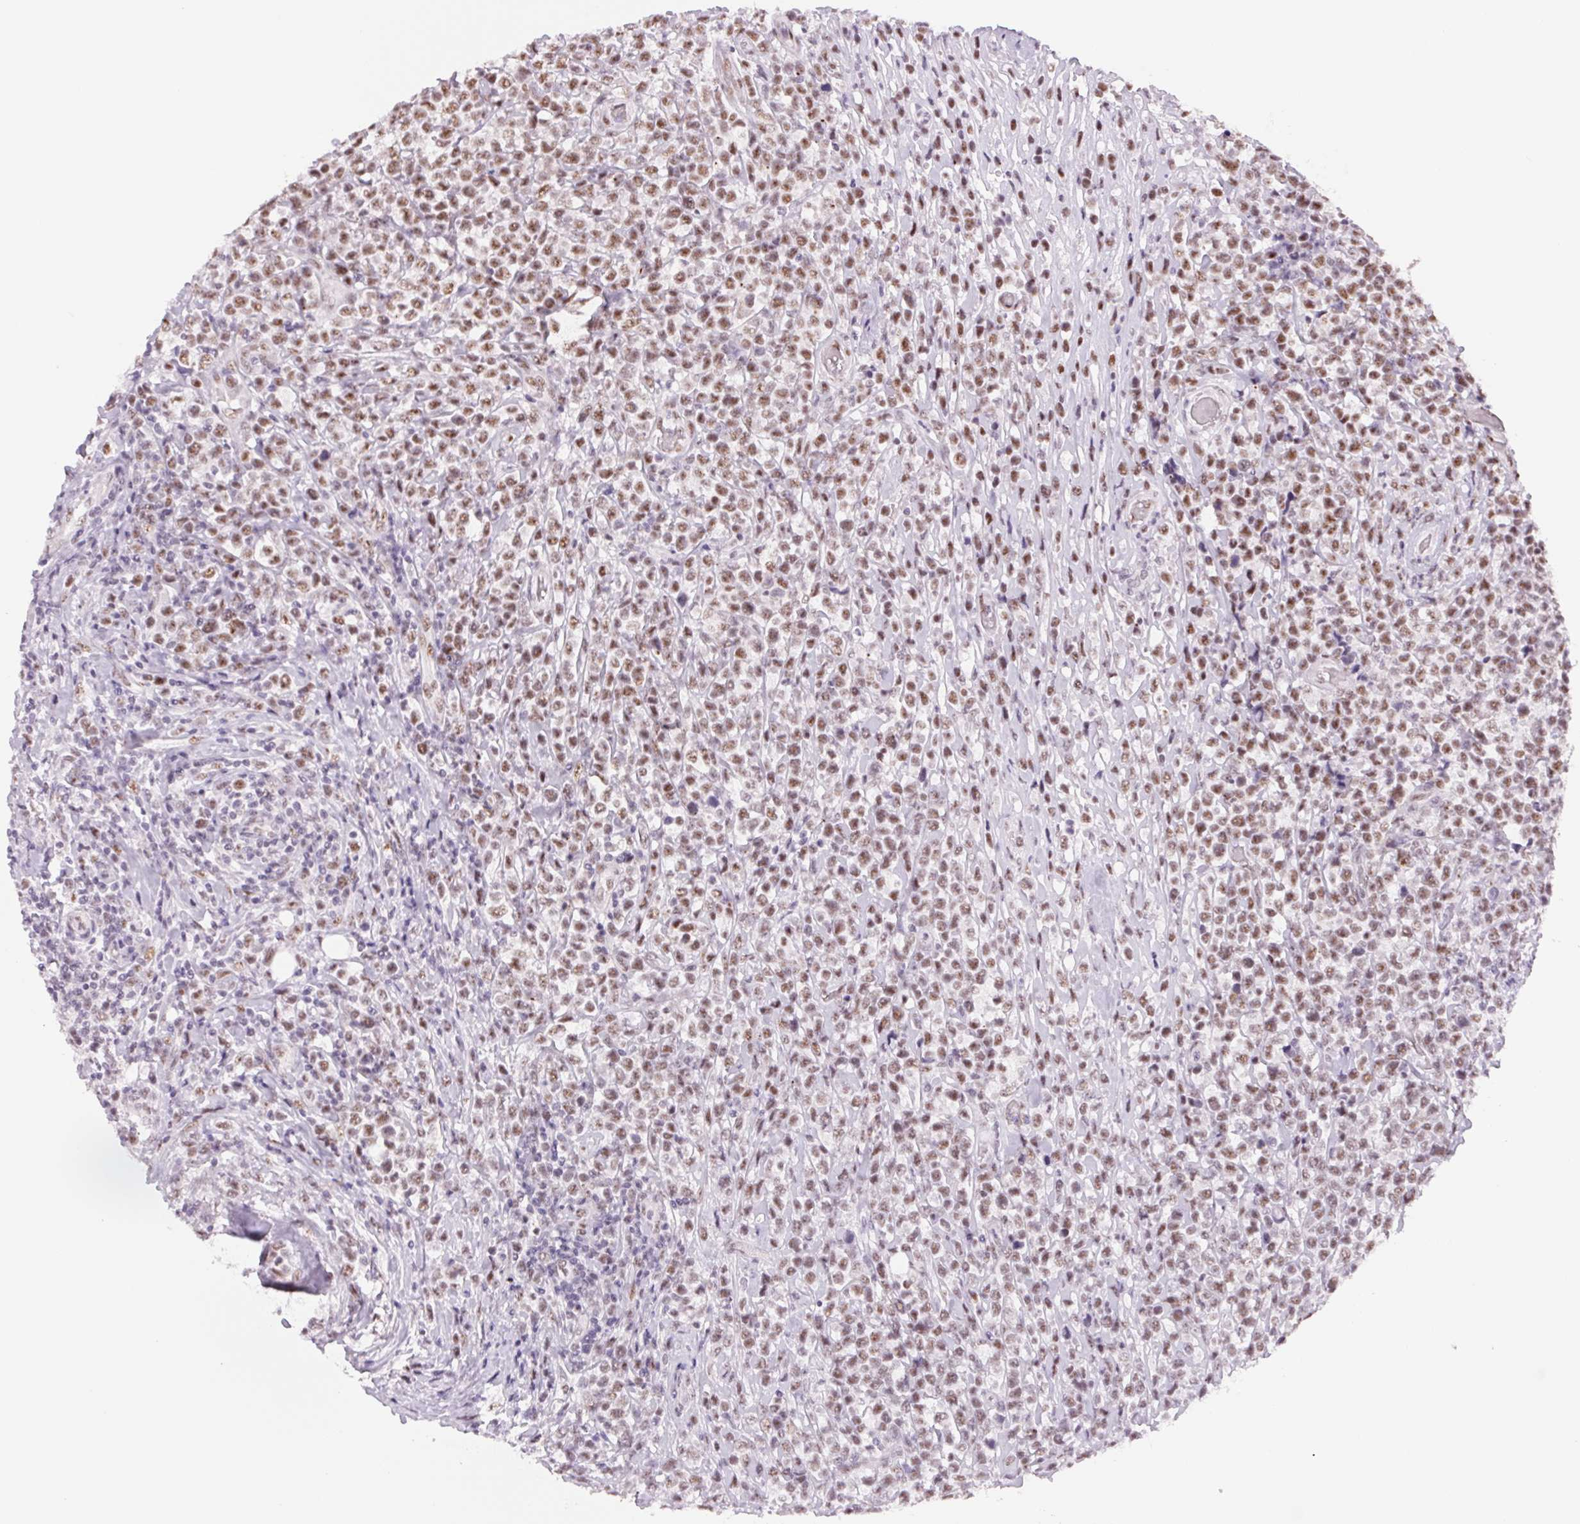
{"staining": {"intensity": "moderate", "quantity": "25%-75%", "location": "nuclear"}, "tissue": "lymphoma", "cell_type": "Tumor cells", "image_type": "cancer", "snomed": [{"axis": "morphology", "description": "Malignant lymphoma, non-Hodgkin's type, High grade"}, {"axis": "topography", "description": "Soft tissue"}], "caption": "Tumor cells reveal medium levels of moderate nuclear staining in approximately 25%-75% of cells in human high-grade malignant lymphoma, non-Hodgkin's type. The protein of interest is stained brown, and the nuclei are stained in blue (DAB IHC with brightfield microscopy, high magnification).", "gene": "ZC3H14", "patient": {"sex": "female", "age": 56}}